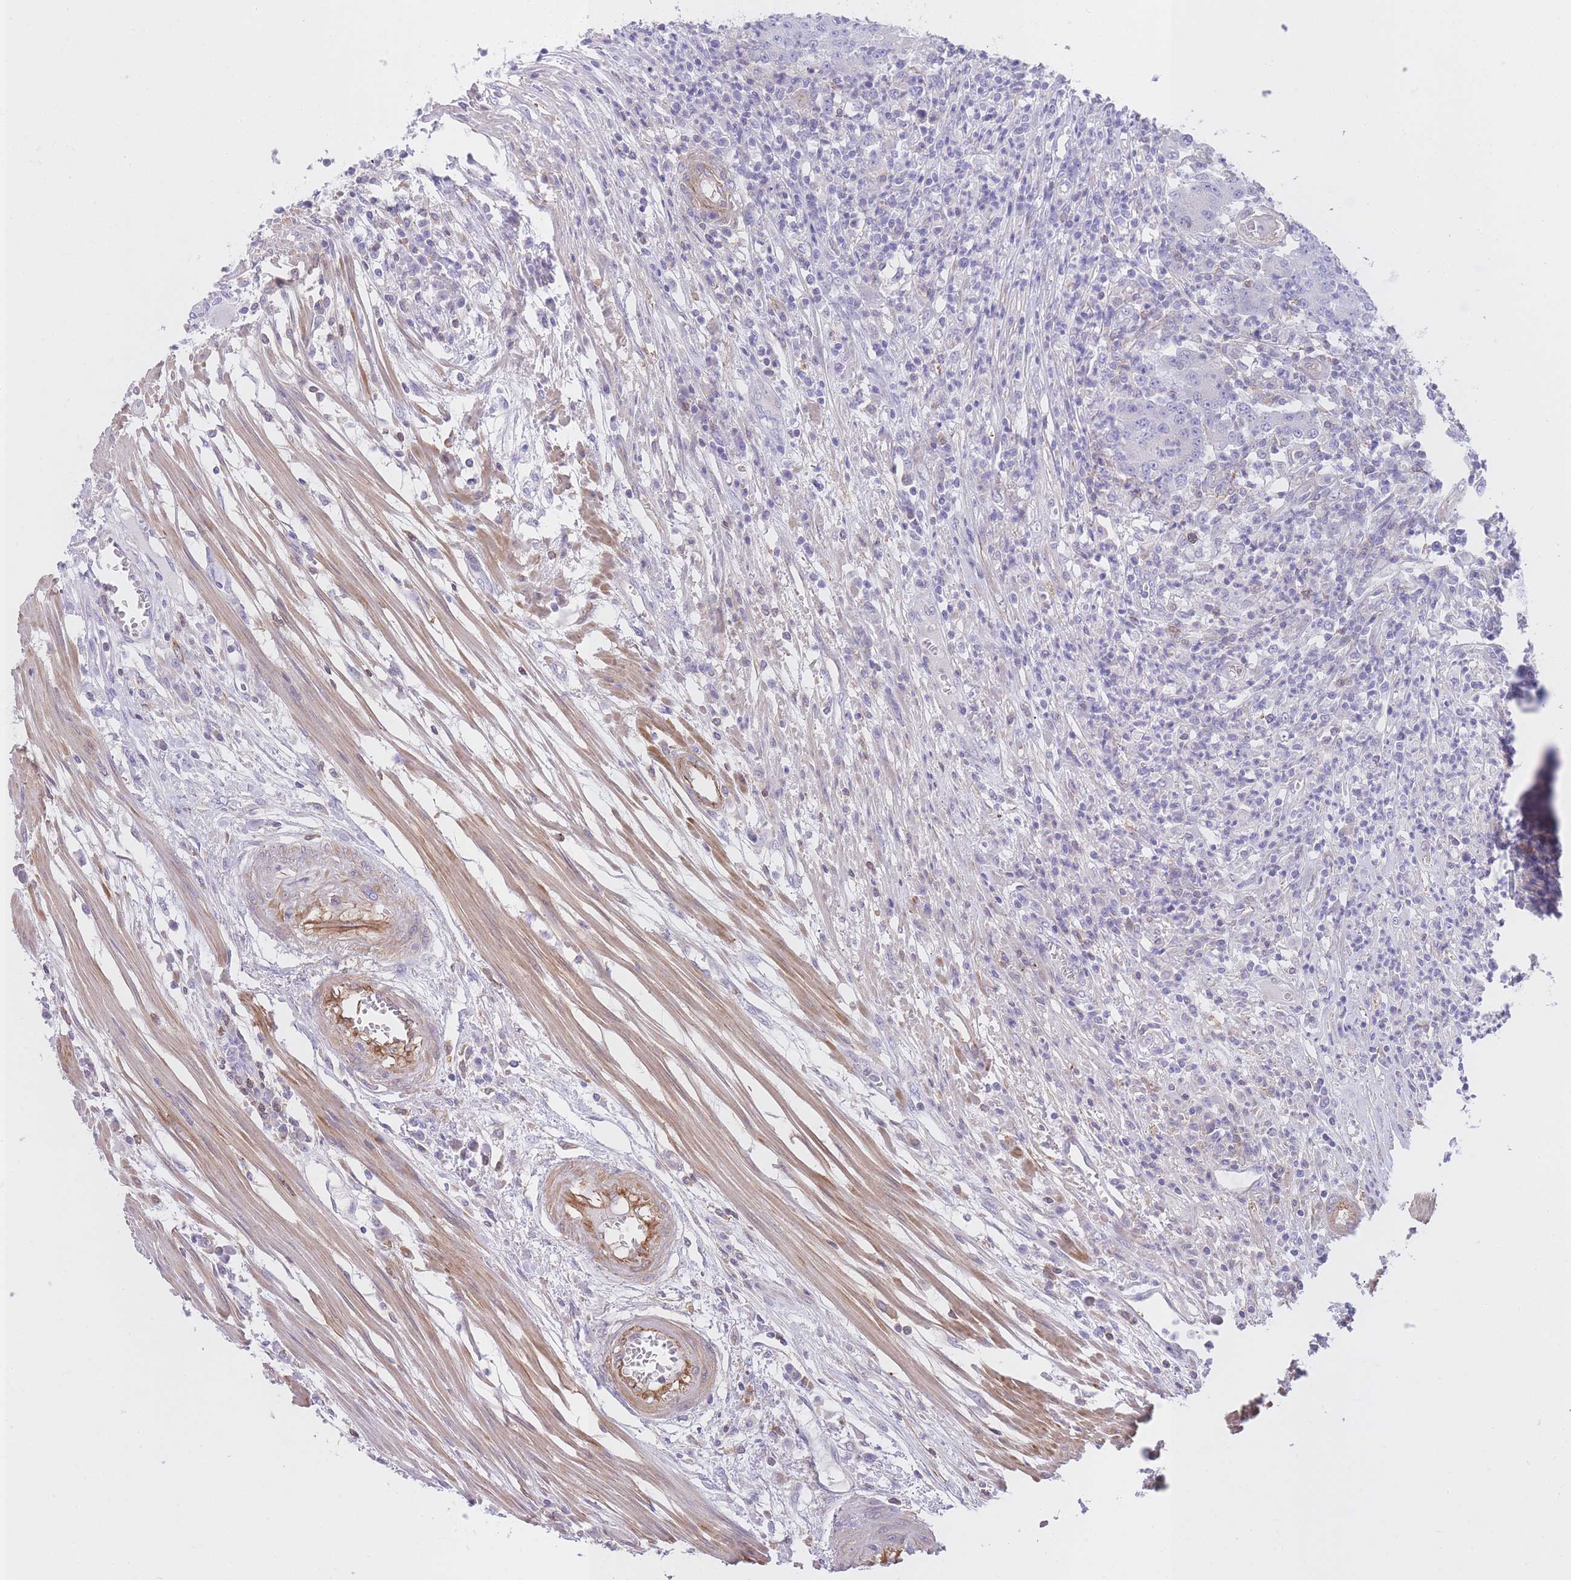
{"staining": {"intensity": "negative", "quantity": "none", "location": "none"}, "tissue": "colorectal cancer", "cell_type": "Tumor cells", "image_type": "cancer", "snomed": [{"axis": "morphology", "description": "Adenocarcinoma, NOS"}, {"axis": "topography", "description": "Colon"}], "caption": "Protein analysis of colorectal cancer displays no significant expression in tumor cells.", "gene": "LDB3", "patient": {"sex": "male", "age": 83}}